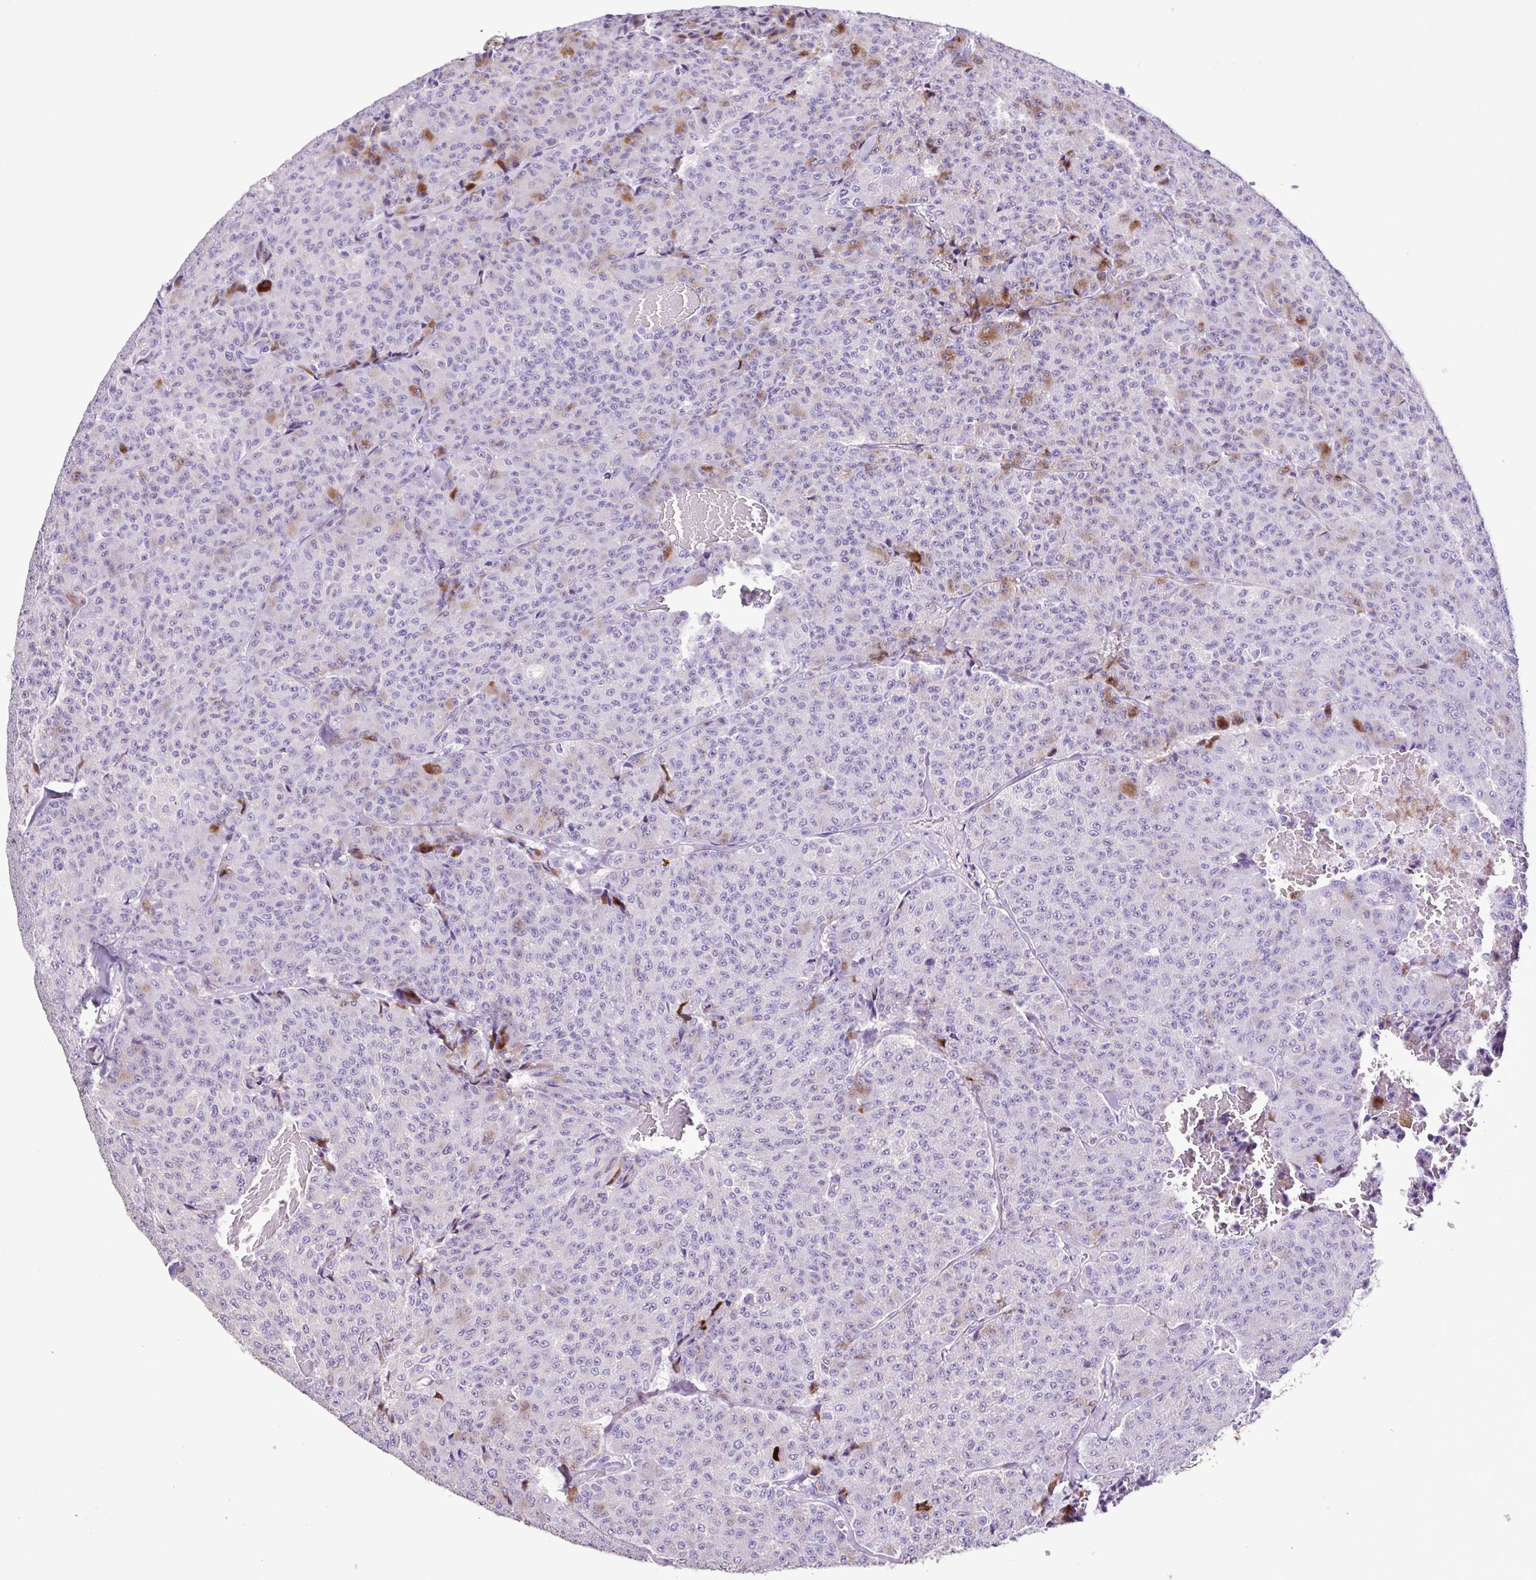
{"staining": {"intensity": "moderate", "quantity": "<25%", "location": "cytoplasmic/membranous"}, "tissue": "carcinoid", "cell_type": "Tumor cells", "image_type": "cancer", "snomed": [{"axis": "morphology", "description": "Carcinoid, malignant, NOS"}, {"axis": "topography", "description": "Lung"}], "caption": "An immunohistochemistry (IHC) micrograph of neoplastic tissue is shown. Protein staining in brown labels moderate cytoplasmic/membranous positivity in malignant carcinoid within tumor cells. The protein is shown in brown color, while the nuclei are stained blue.", "gene": "PLA2G4E", "patient": {"sex": "male", "age": 71}}